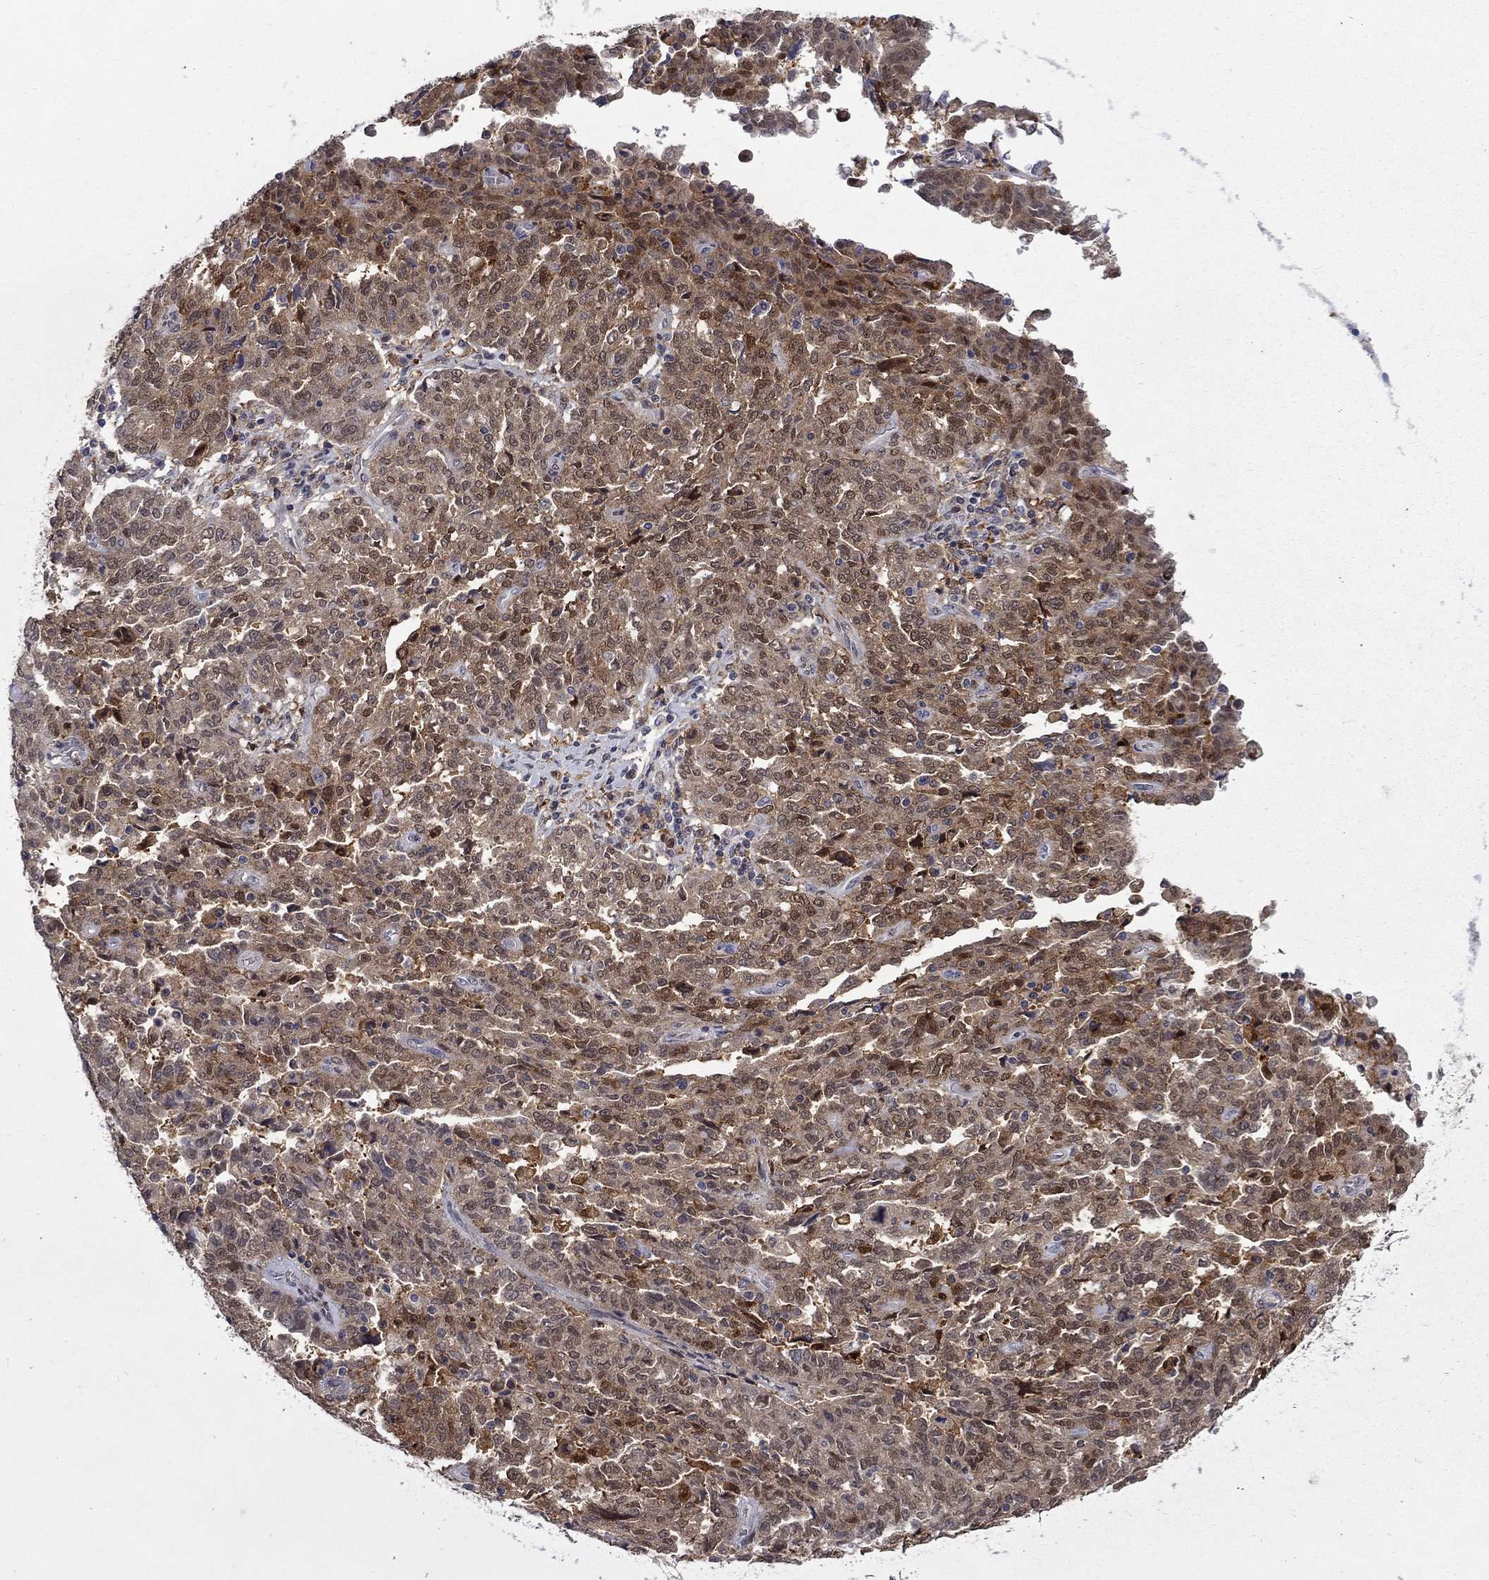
{"staining": {"intensity": "moderate", "quantity": ">75%", "location": "cytoplasmic/membranous"}, "tissue": "ovarian cancer", "cell_type": "Tumor cells", "image_type": "cancer", "snomed": [{"axis": "morphology", "description": "Cystadenocarcinoma, serous, NOS"}, {"axis": "topography", "description": "Ovary"}], "caption": "Immunohistochemical staining of serous cystadenocarcinoma (ovarian) displays medium levels of moderate cytoplasmic/membranous protein positivity in approximately >75% of tumor cells.", "gene": "CBR1", "patient": {"sex": "female", "age": 67}}